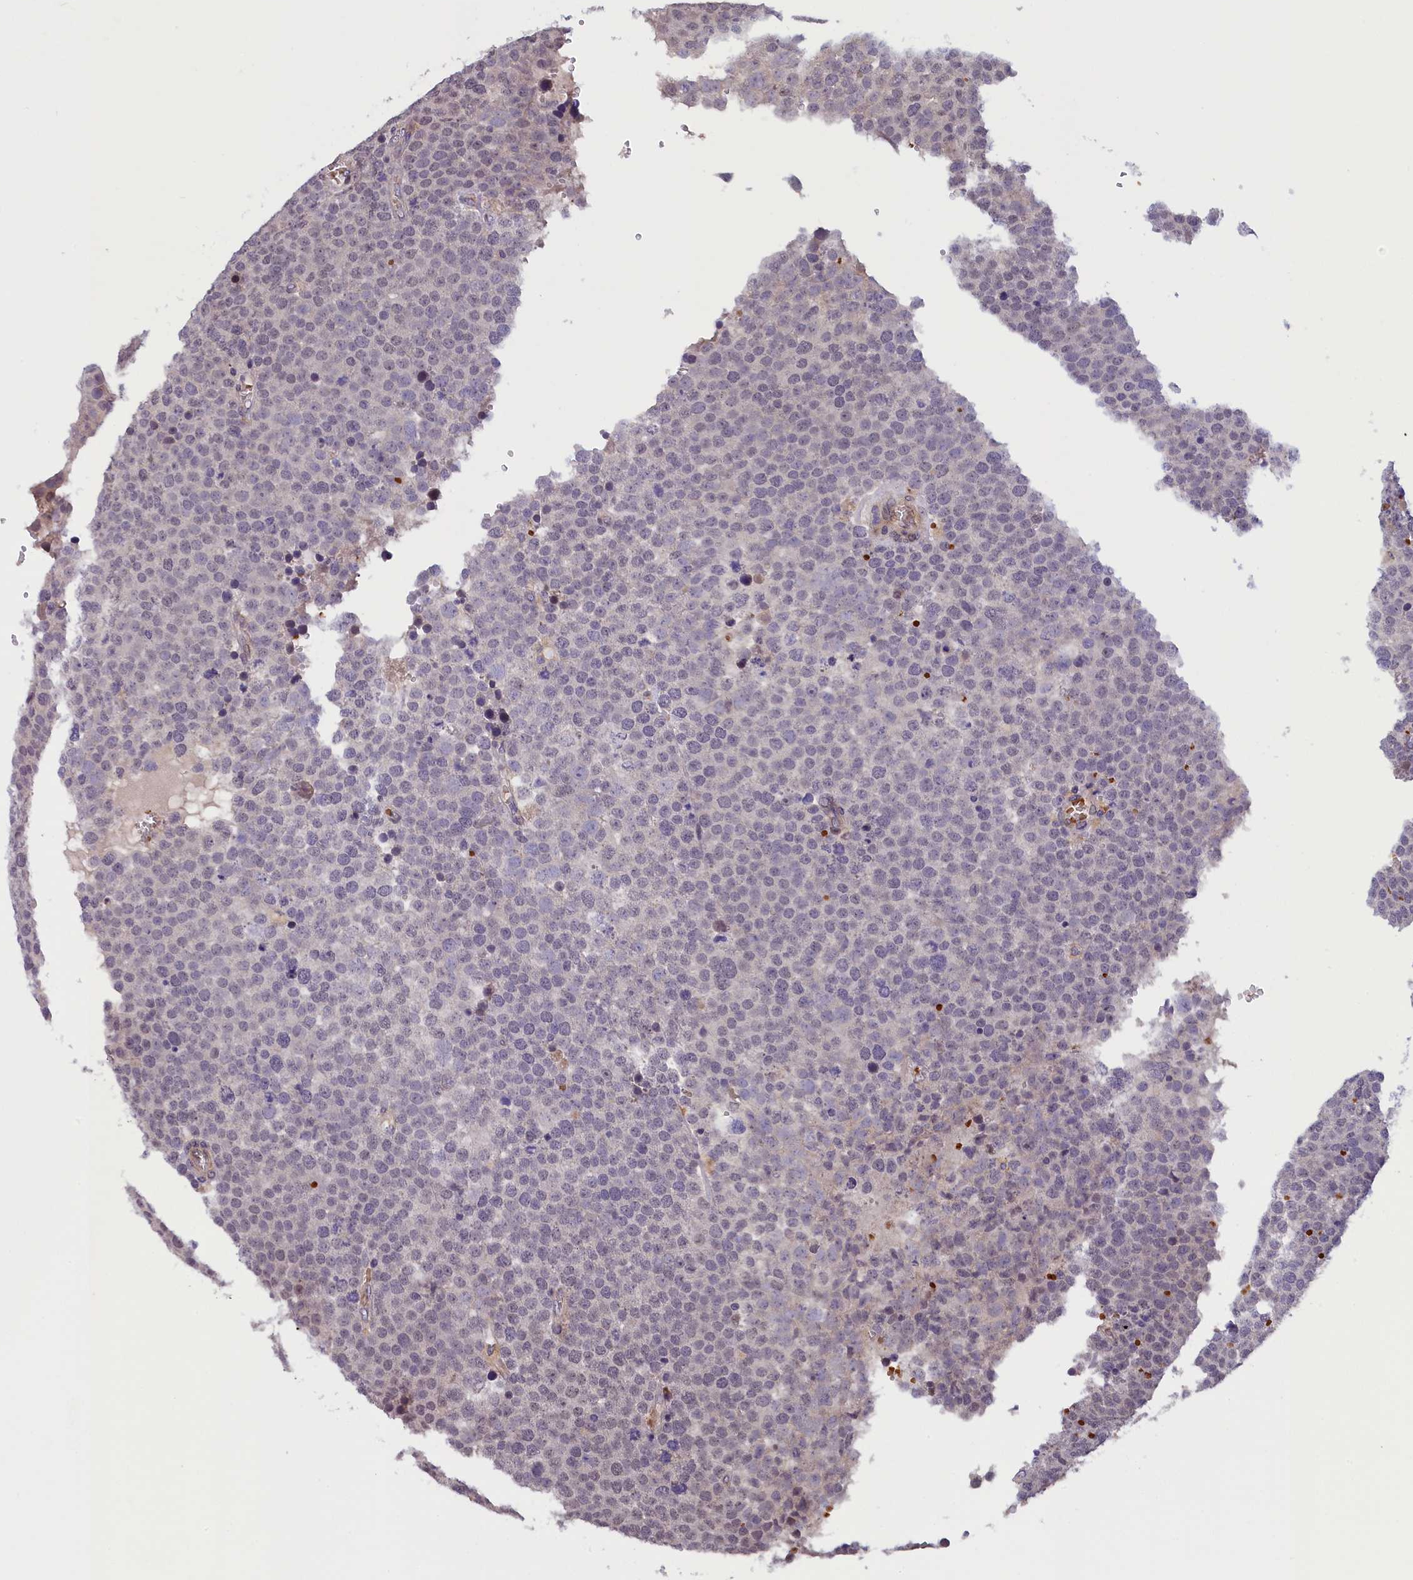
{"staining": {"intensity": "negative", "quantity": "none", "location": "none"}, "tissue": "testis cancer", "cell_type": "Tumor cells", "image_type": "cancer", "snomed": [{"axis": "morphology", "description": "Seminoma, NOS"}, {"axis": "topography", "description": "Testis"}], "caption": "Micrograph shows no protein positivity in tumor cells of seminoma (testis) tissue.", "gene": "CCDC9B", "patient": {"sex": "male", "age": 71}}